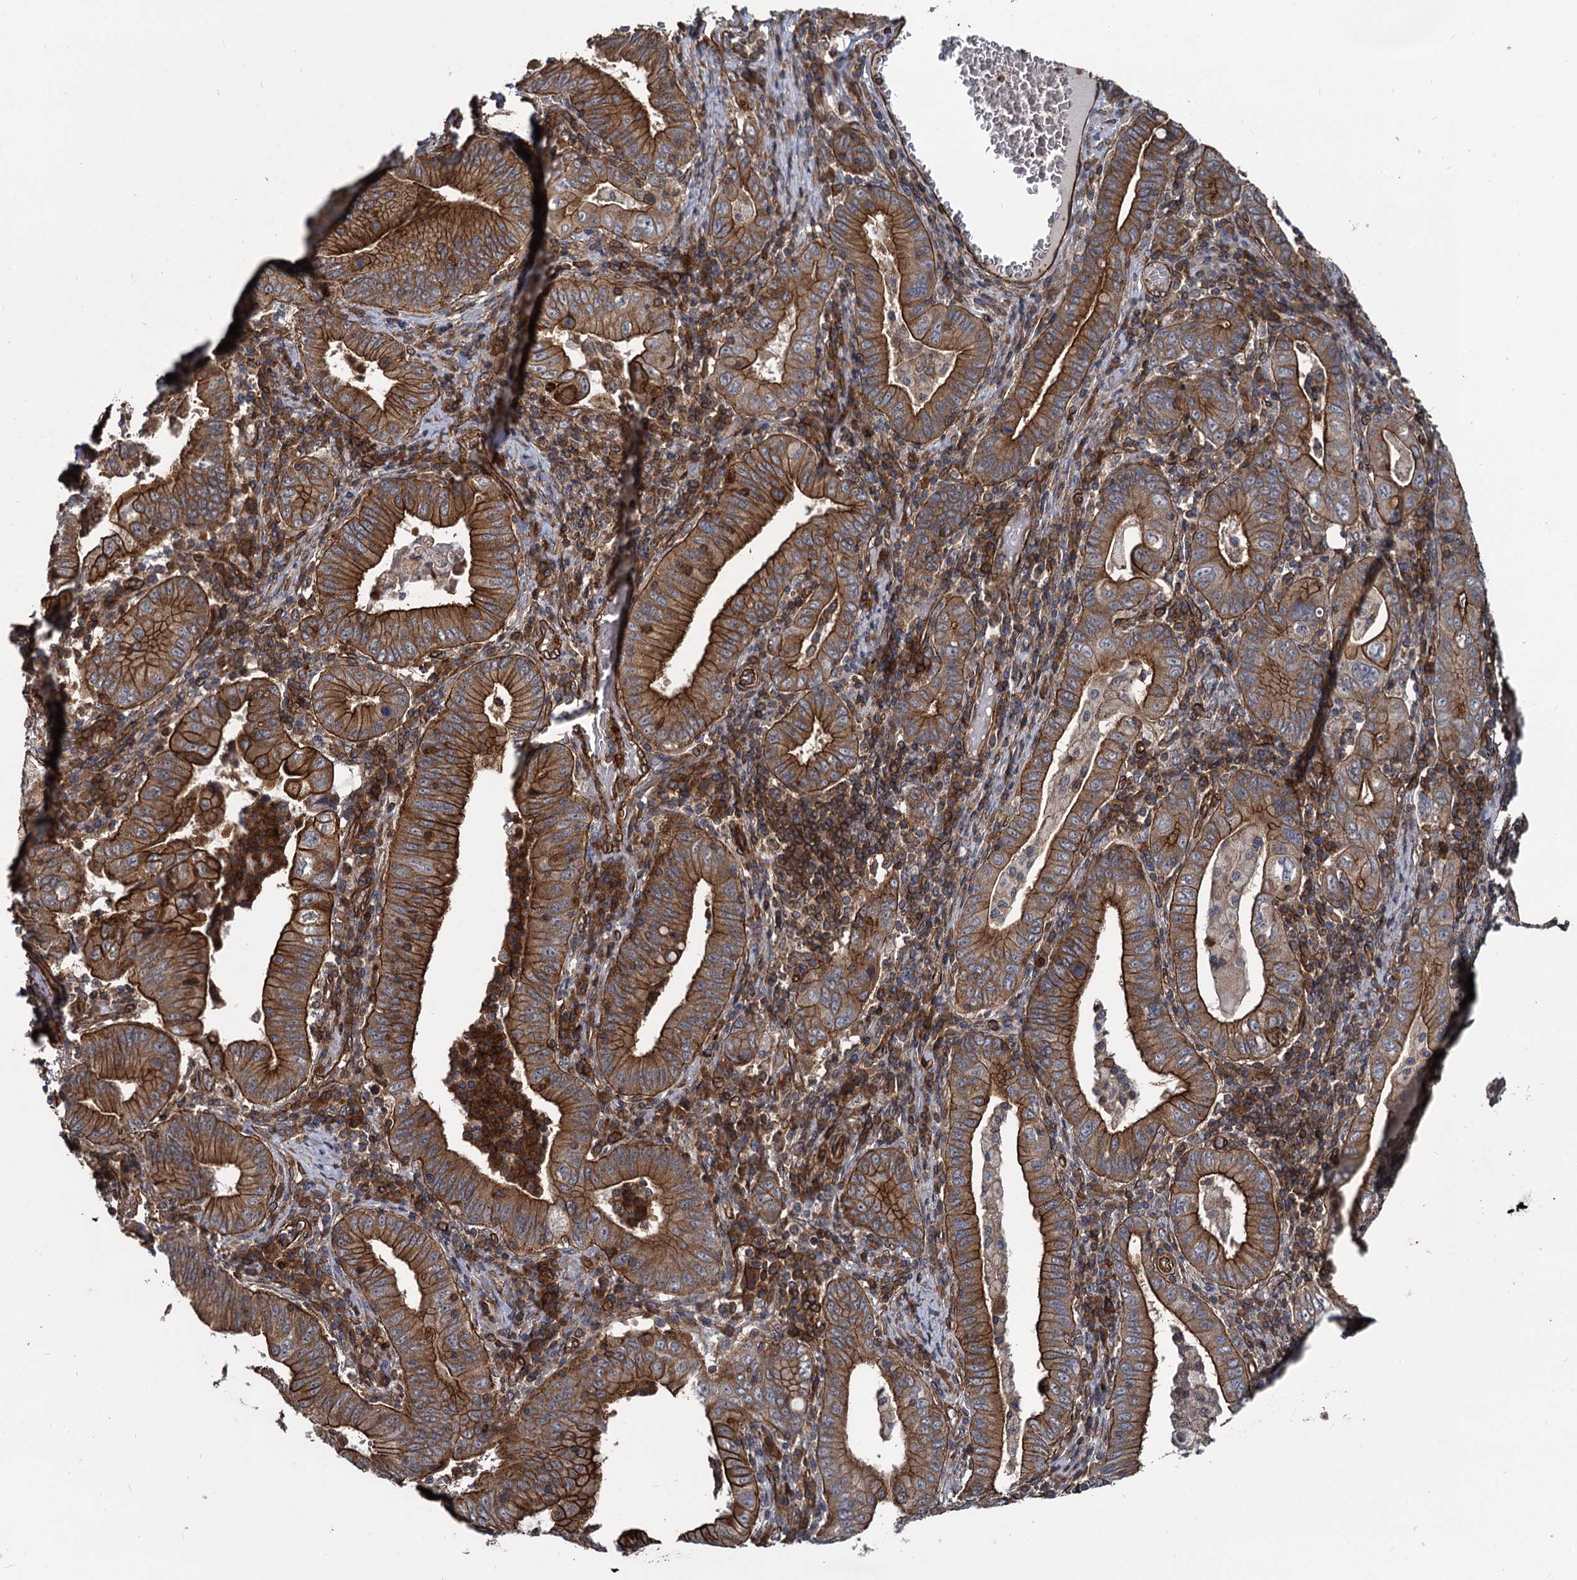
{"staining": {"intensity": "strong", "quantity": ">75%", "location": "cytoplasmic/membranous"}, "tissue": "stomach cancer", "cell_type": "Tumor cells", "image_type": "cancer", "snomed": [{"axis": "morphology", "description": "Normal tissue, NOS"}, {"axis": "morphology", "description": "Adenocarcinoma, NOS"}, {"axis": "topography", "description": "Esophagus"}, {"axis": "topography", "description": "Stomach, upper"}, {"axis": "topography", "description": "Peripheral nerve tissue"}], "caption": "Immunohistochemistry (IHC) image of human adenocarcinoma (stomach) stained for a protein (brown), which exhibits high levels of strong cytoplasmic/membranous staining in about >75% of tumor cells.", "gene": "SVIP", "patient": {"sex": "male", "age": 62}}